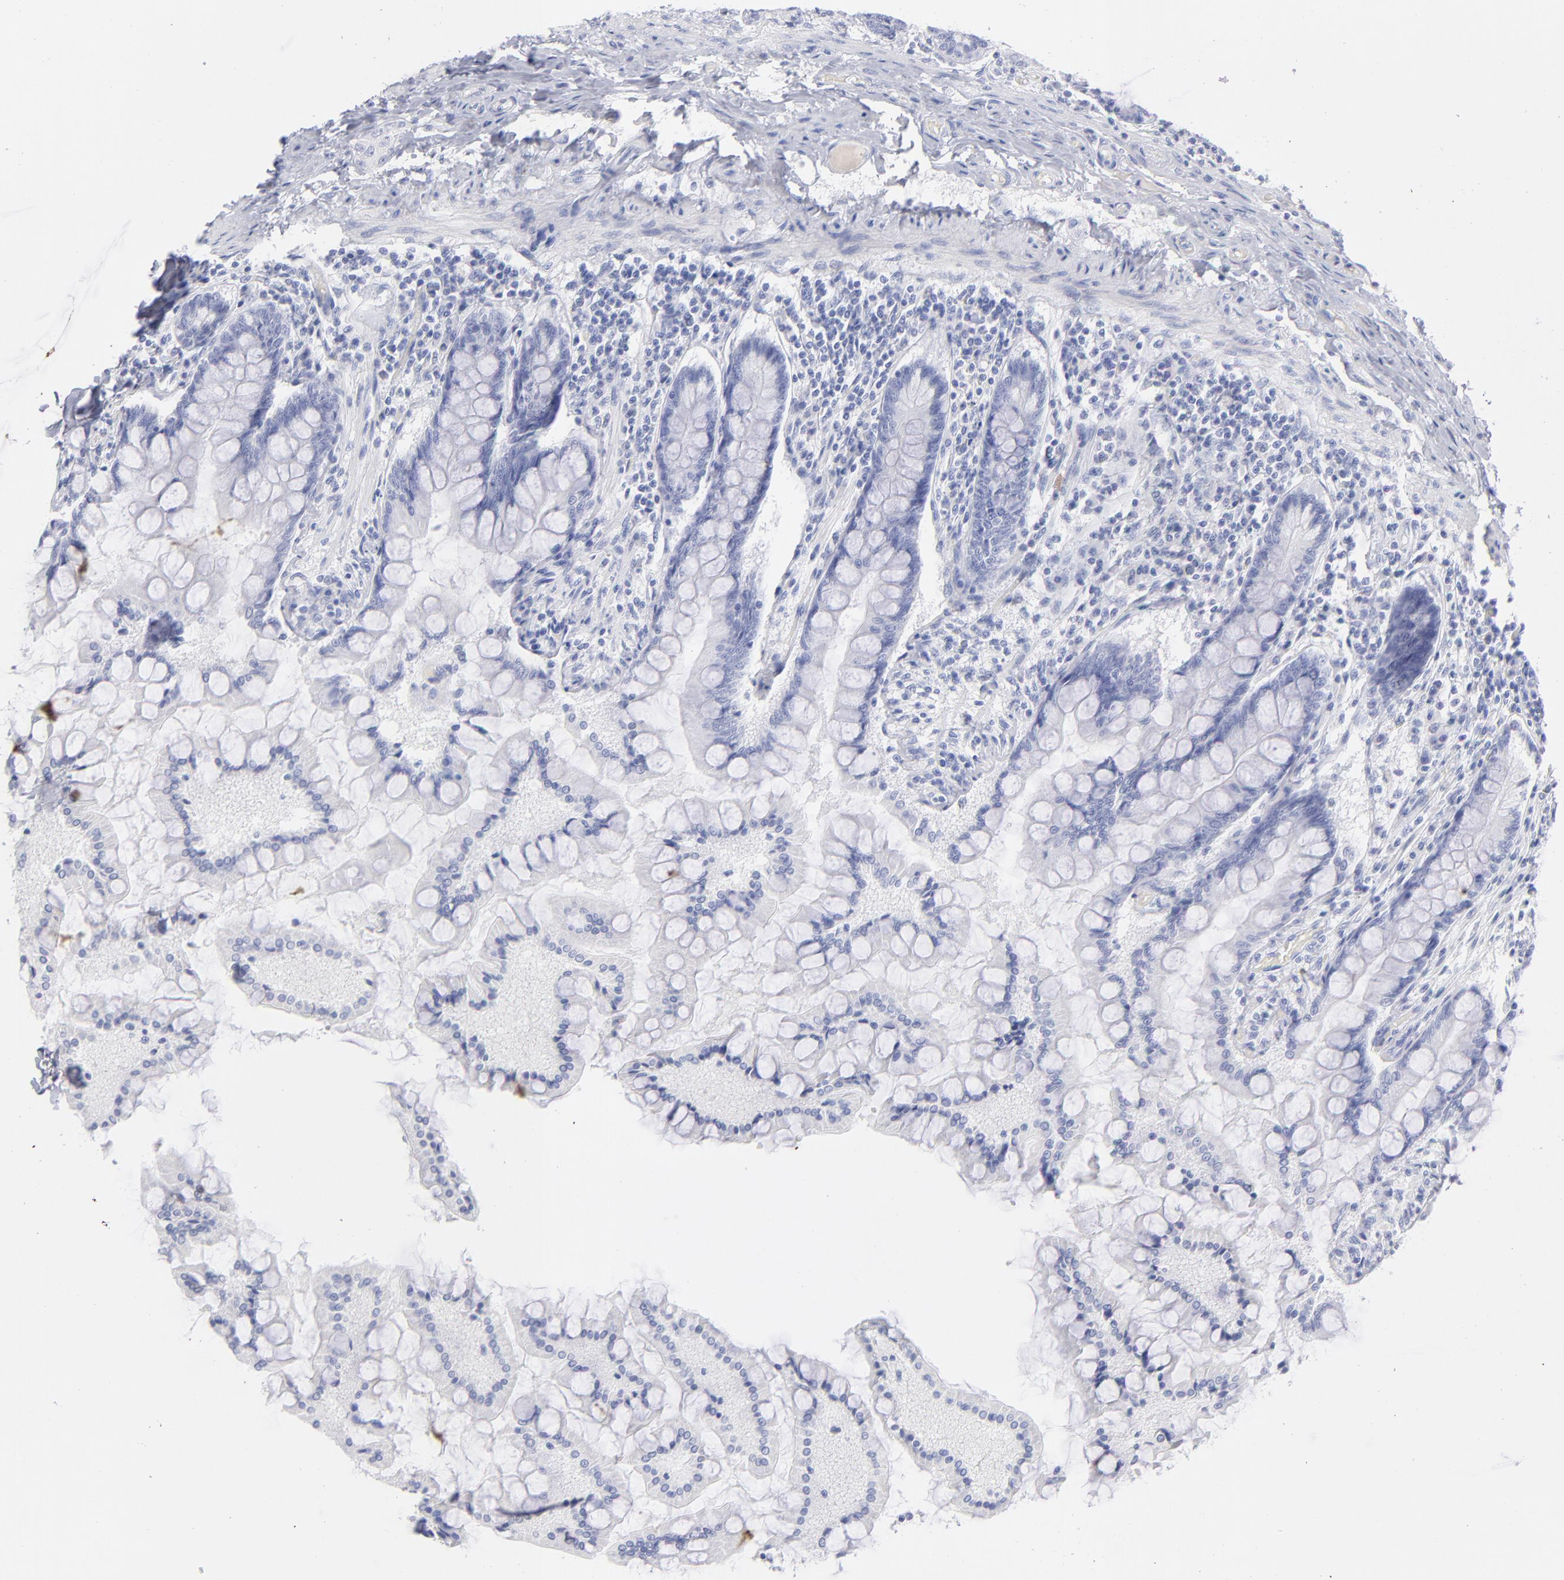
{"staining": {"intensity": "negative", "quantity": "none", "location": "none"}, "tissue": "small intestine", "cell_type": "Glandular cells", "image_type": "normal", "snomed": [{"axis": "morphology", "description": "Normal tissue, NOS"}, {"axis": "topography", "description": "Small intestine"}], "caption": "Glandular cells show no significant protein expression in normal small intestine. (DAB immunohistochemistry (IHC) visualized using brightfield microscopy, high magnification).", "gene": "HP", "patient": {"sex": "male", "age": 41}}